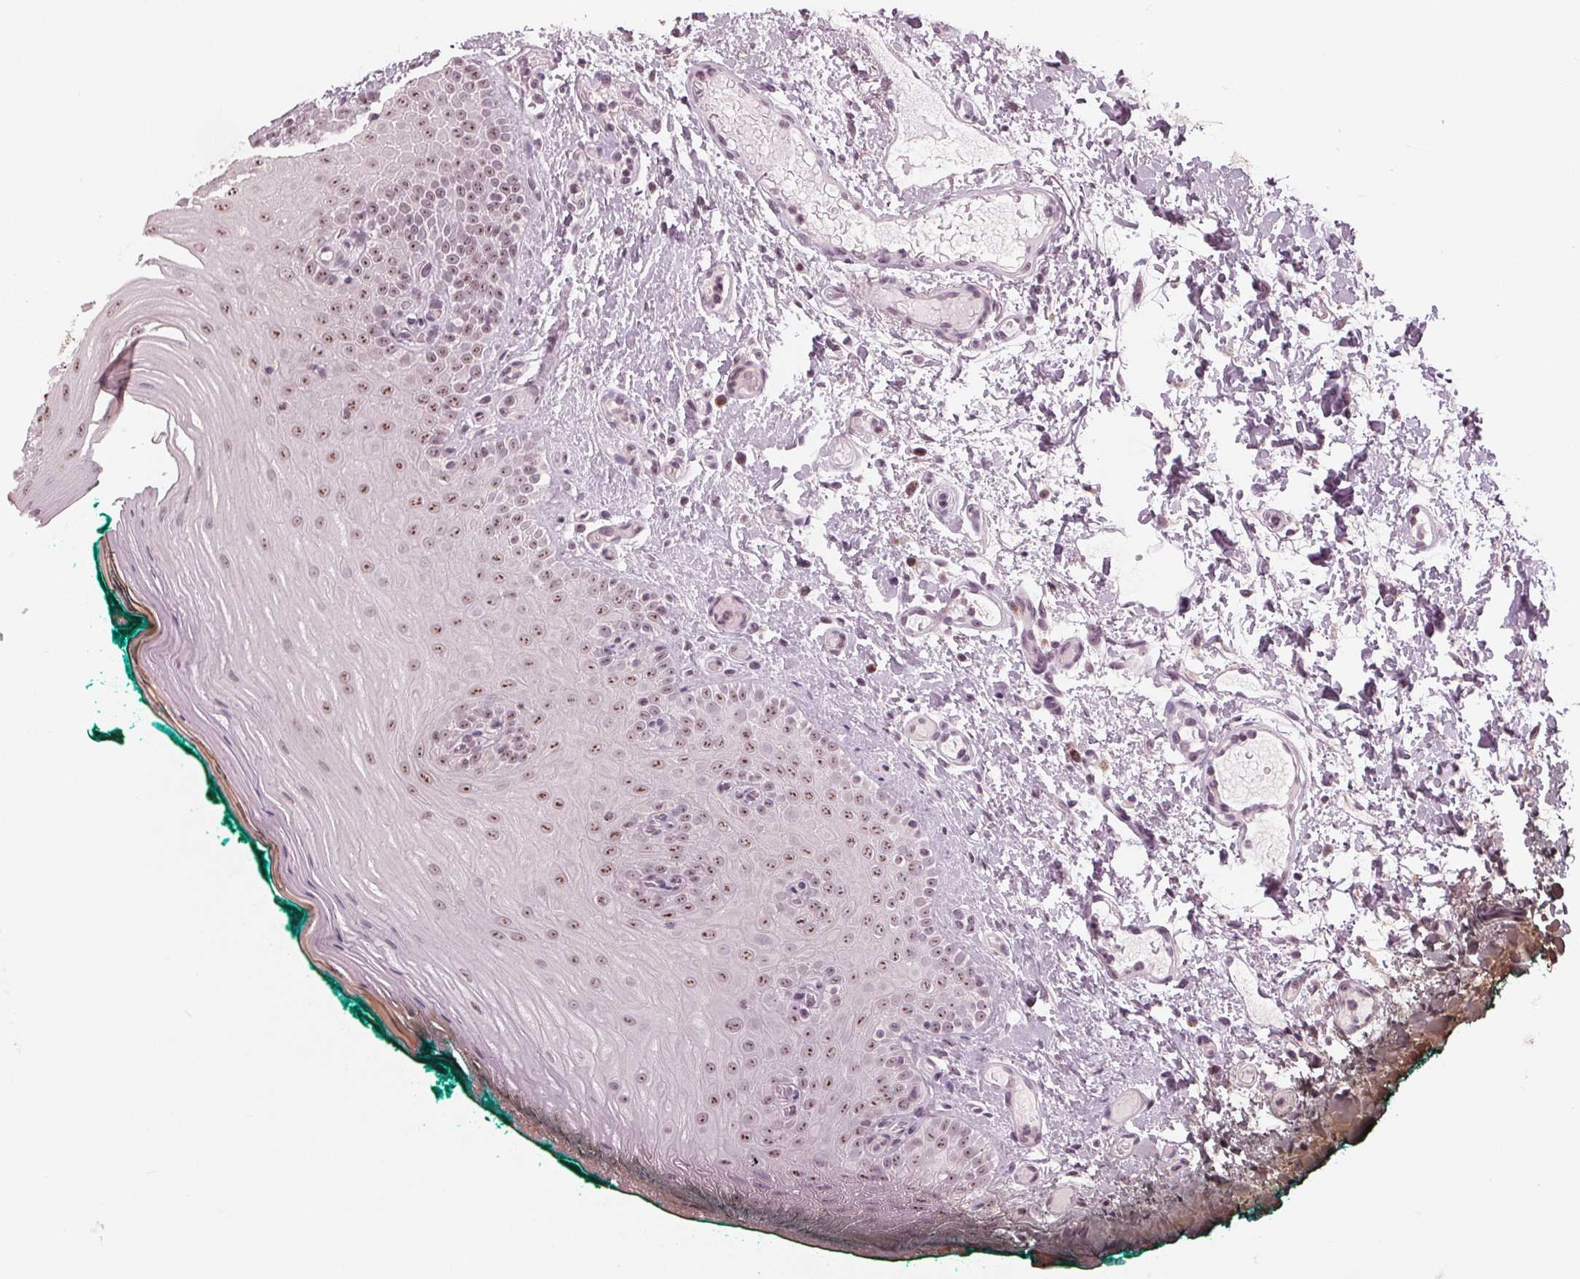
{"staining": {"intensity": "weak", "quantity": "25%-75%", "location": "nuclear"}, "tissue": "oral mucosa", "cell_type": "Squamous epithelial cells", "image_type": "normal", "snomed": [{"axis": "morphology", "description": "Normal tissue, NOS"}, {"axis": "topography", "description": "Oral tissue"}], "caption": "Weak nuclear protein staining is appreciated in about 25%-75% of squamous epithelial cells in oral mucosa.", "gene": "SLX4", "patient": {"sex": "female", "age": 83}}